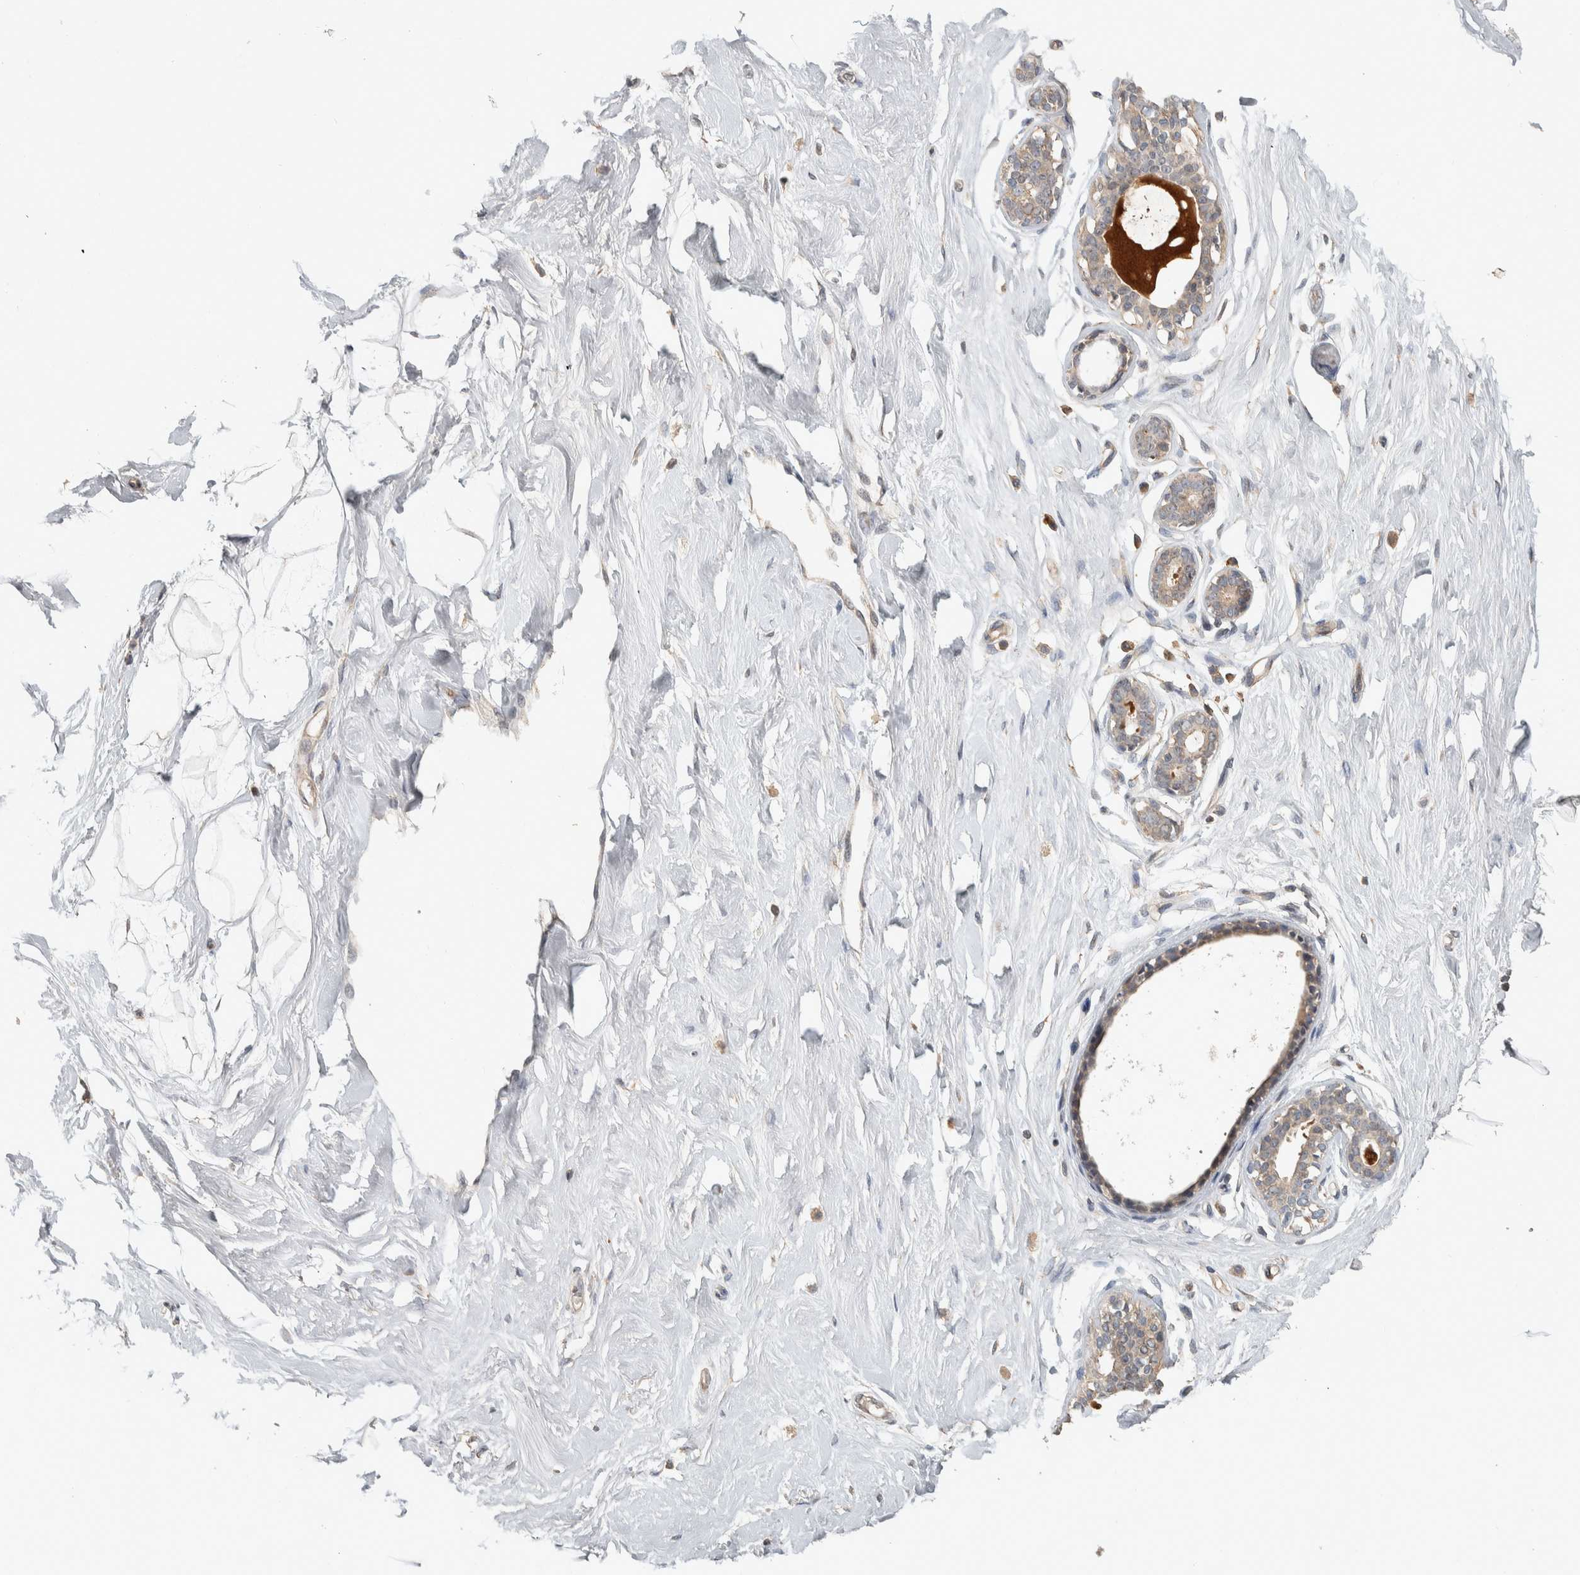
{"staining": {"intensity": "negative", "quantity": "none", "location": "none"}, "tissue": "breast", "cell_type": "Adipocytes", "image_type": "normal", "snomed": [{"axis": "morphology", "description": "Normal tissue, NOS"}, {"axis": "topography", "description": "Breast"}], "caption": "Immunohistochemistry of normal human breast demonstrates no staining in adipocytes.", "gene": "EIF3H", "patient": {"sex": "female", "age": 23}}